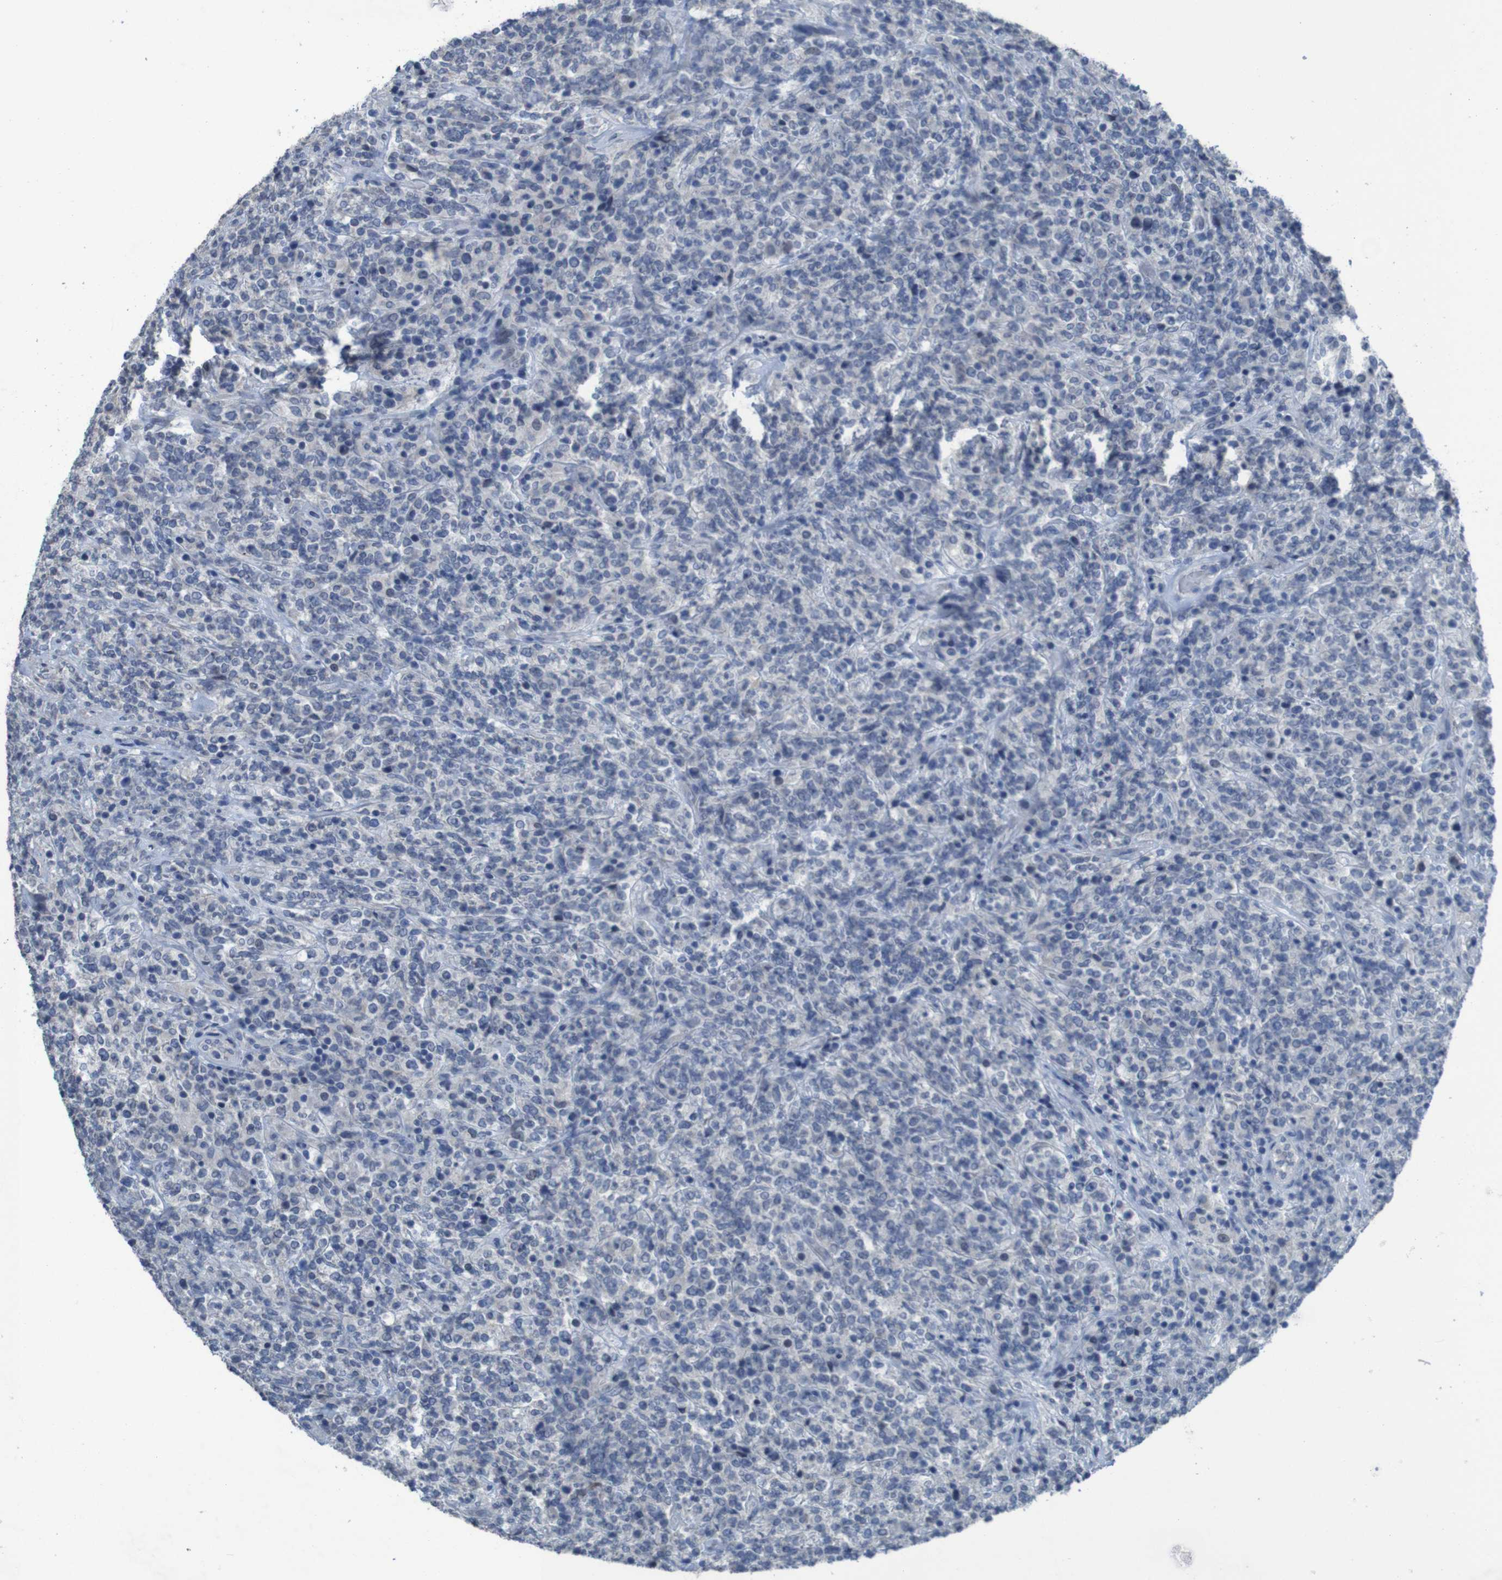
{"staining": {"intensity": "negative", "quantity": "none", "location": "none"}, "tissue": "lymphoma", "cell_type": "Tumor cells", "image_type": "cancer", "snomed": [{"axis": "morphology", "description": "Malignant lymphoma, non-Hodgkin's type, High grade"}, {"axis": "topography", "description": "Soft tissue"}], "caption": "The IHC micrograph has no significant expression in tumor cells of lymphoma tissue.", "gene": "CLDN18", "patient": {"sex": "male", "age": 18}}